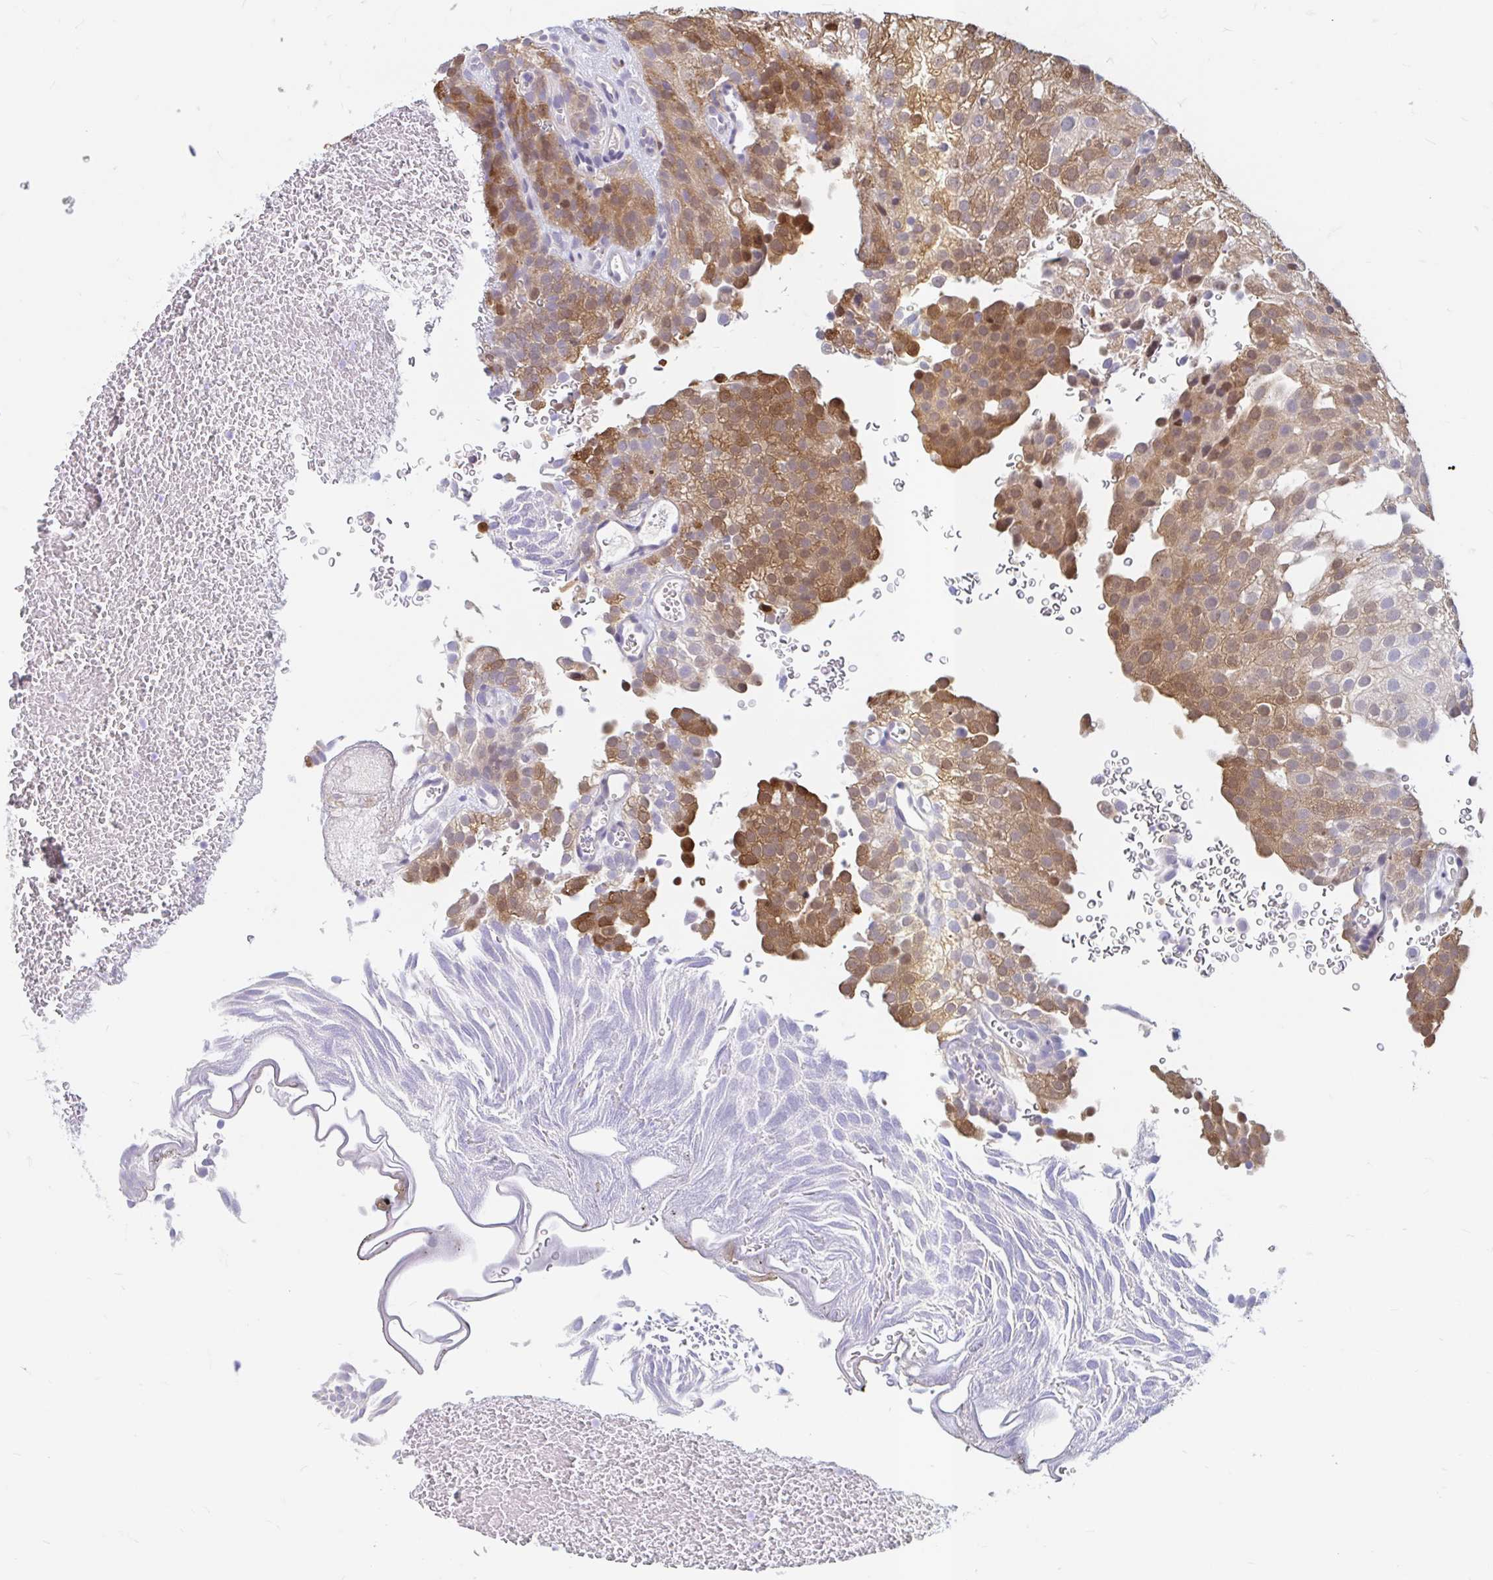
{"staining": {"intensity": "moderate", "quantity": "25%-75%", "location": "cytoplasmic/membranous"}, "tissue": "urothelial cancer", "cell_type": "Tumor cells", "image_type": "cancer", "snomed": [{"axis": "morphology", "description": "Urothelial carcinoma, Low grade"}, {"axis": "topography", "description": "Urinary bladder"}], "caption": "Brown immunohistochemical staining in human urothelial carcinoma (low-grade) exhibits moderate cytoplasmic/membranous positivity in approximately 25%-75% of tumor cells.", "gene": "ADH1A", "patient": {"sex": "male", "age": 78}}